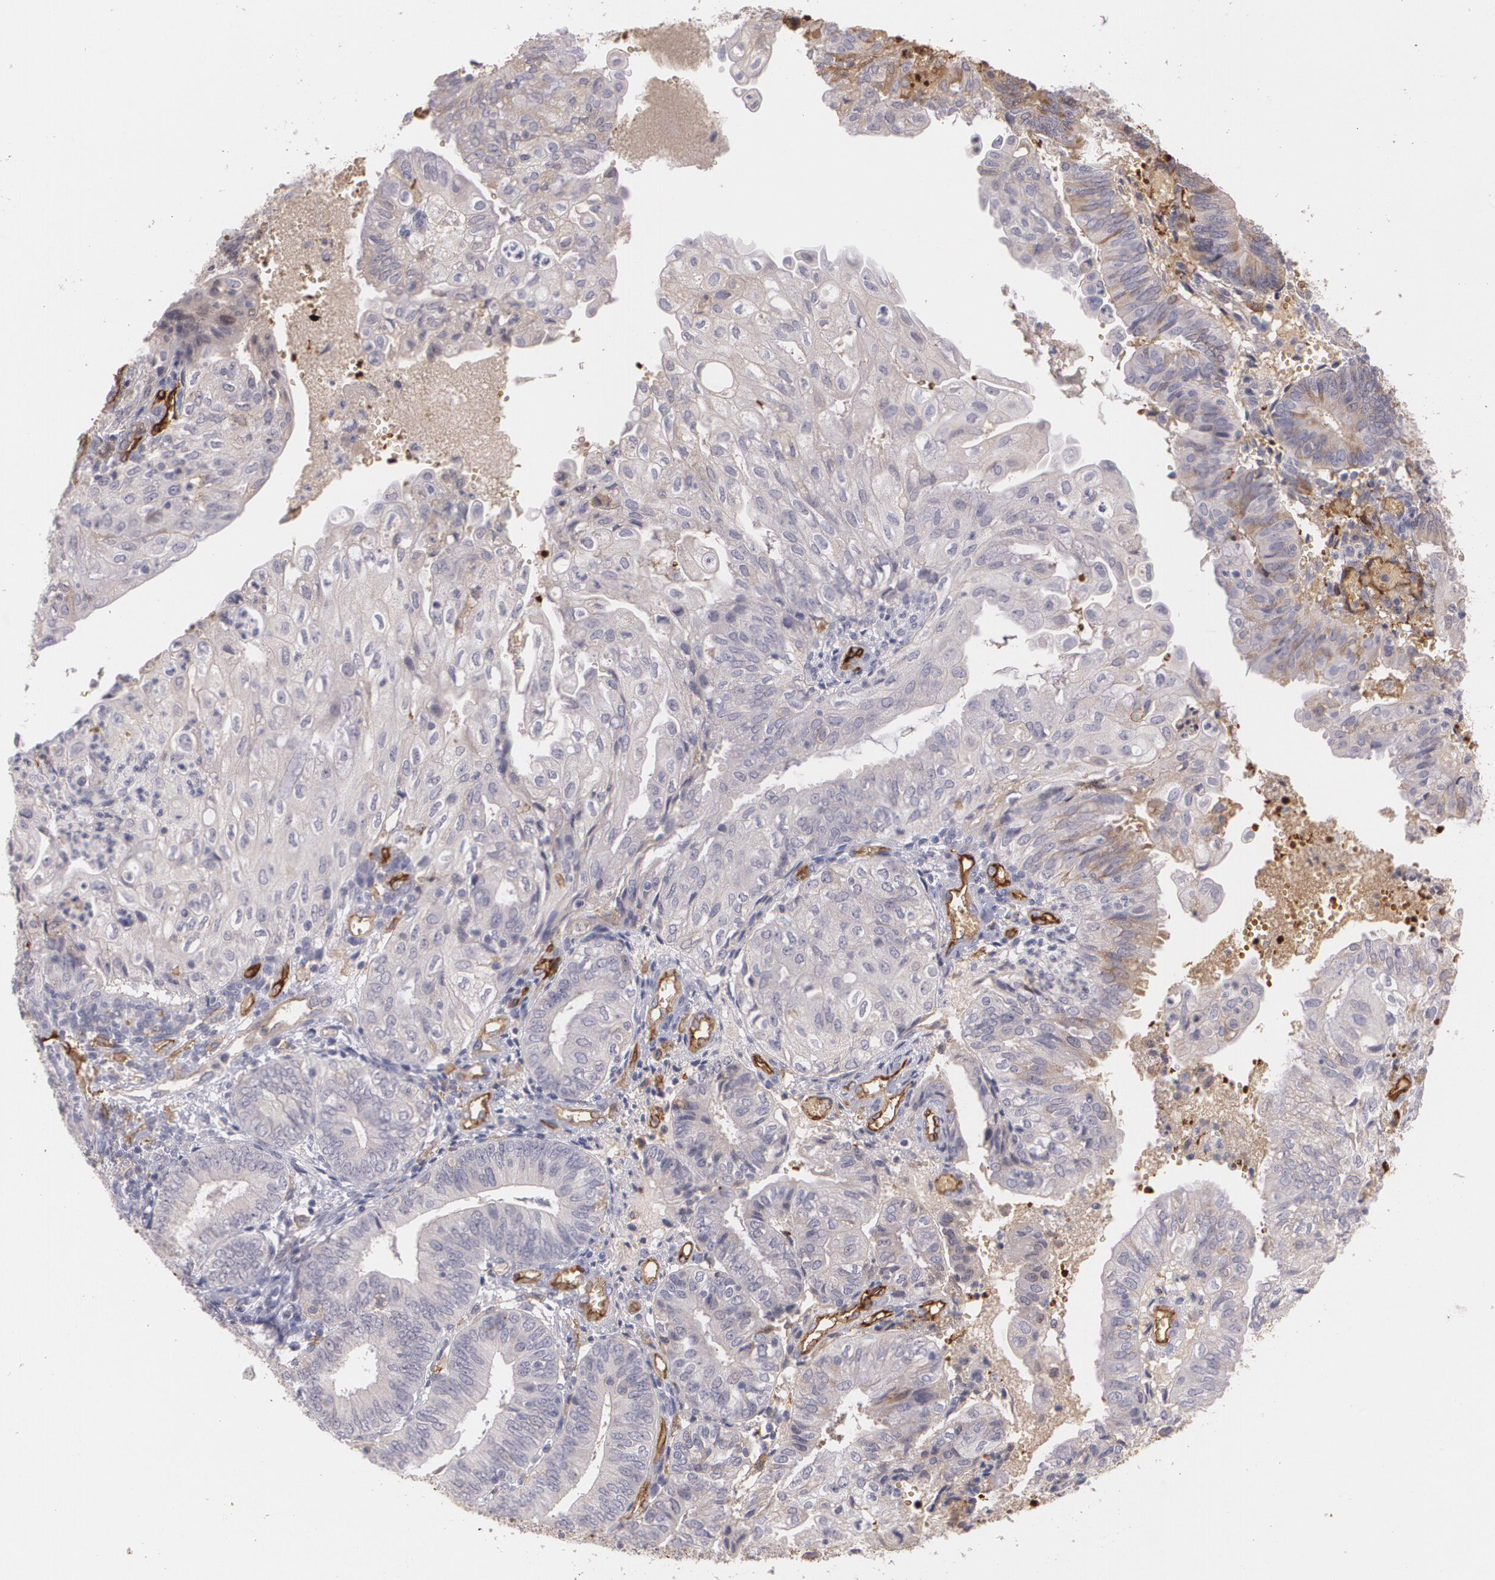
{"staining": {"intensity": "negative", "quantity": "none", "location": "none"}, "tissue": "endometrial cancer", "cell_type": "Tumor cells", "image_type": "cancer", "snomed": [{"axis": "morphology", "description": "Adenocarcinoma, NOS"}, {"axis": "topography", "description": "Endometrium"}], "caption": "Endometrial cancer was stained to show a protein in brown. There is no significant expression in tumor cells.", "gene": "ACE", "patient": {"sex": "female", "age": 55}}